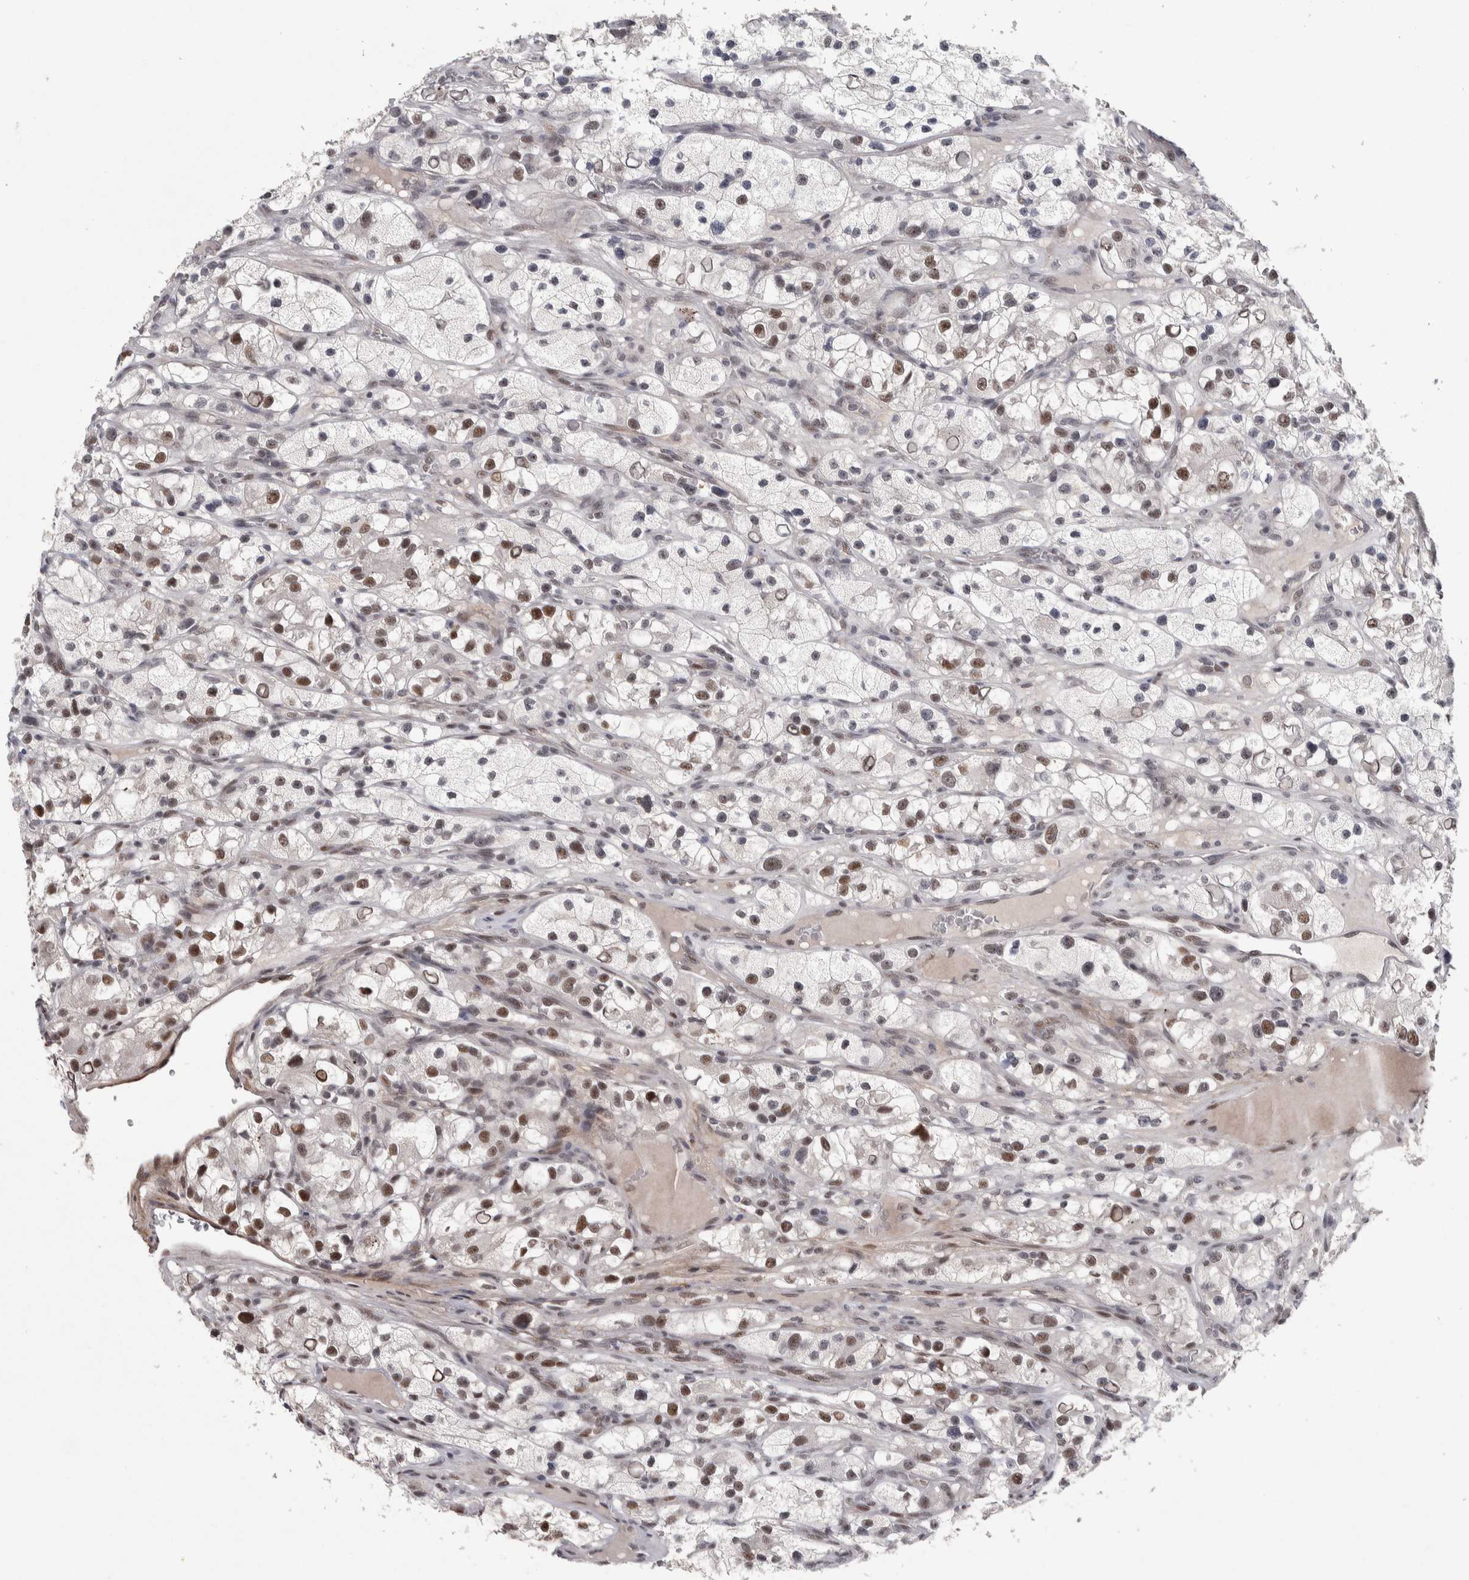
{"staining": {"intensity": "strong", "quantity": "25%-75%", "location": "nuclear"}, "tissue": "renal cancer", "cell_type": "Tumor cells", "image_type": "cancer", "snomed": [{"axis": "morphology", "description": "Adenocarcinoma, NOS"}, {"axis": "topography", "description": "Kidney"}], "caption": "About 25%-75% of tumor cells in human renal adenocarcinoma exhibit strong nuclear protein positivity as visualized by brown immunohistochemical staining.", "gene": "ASPN", "patient": {"sex": "female", "age": 57}}